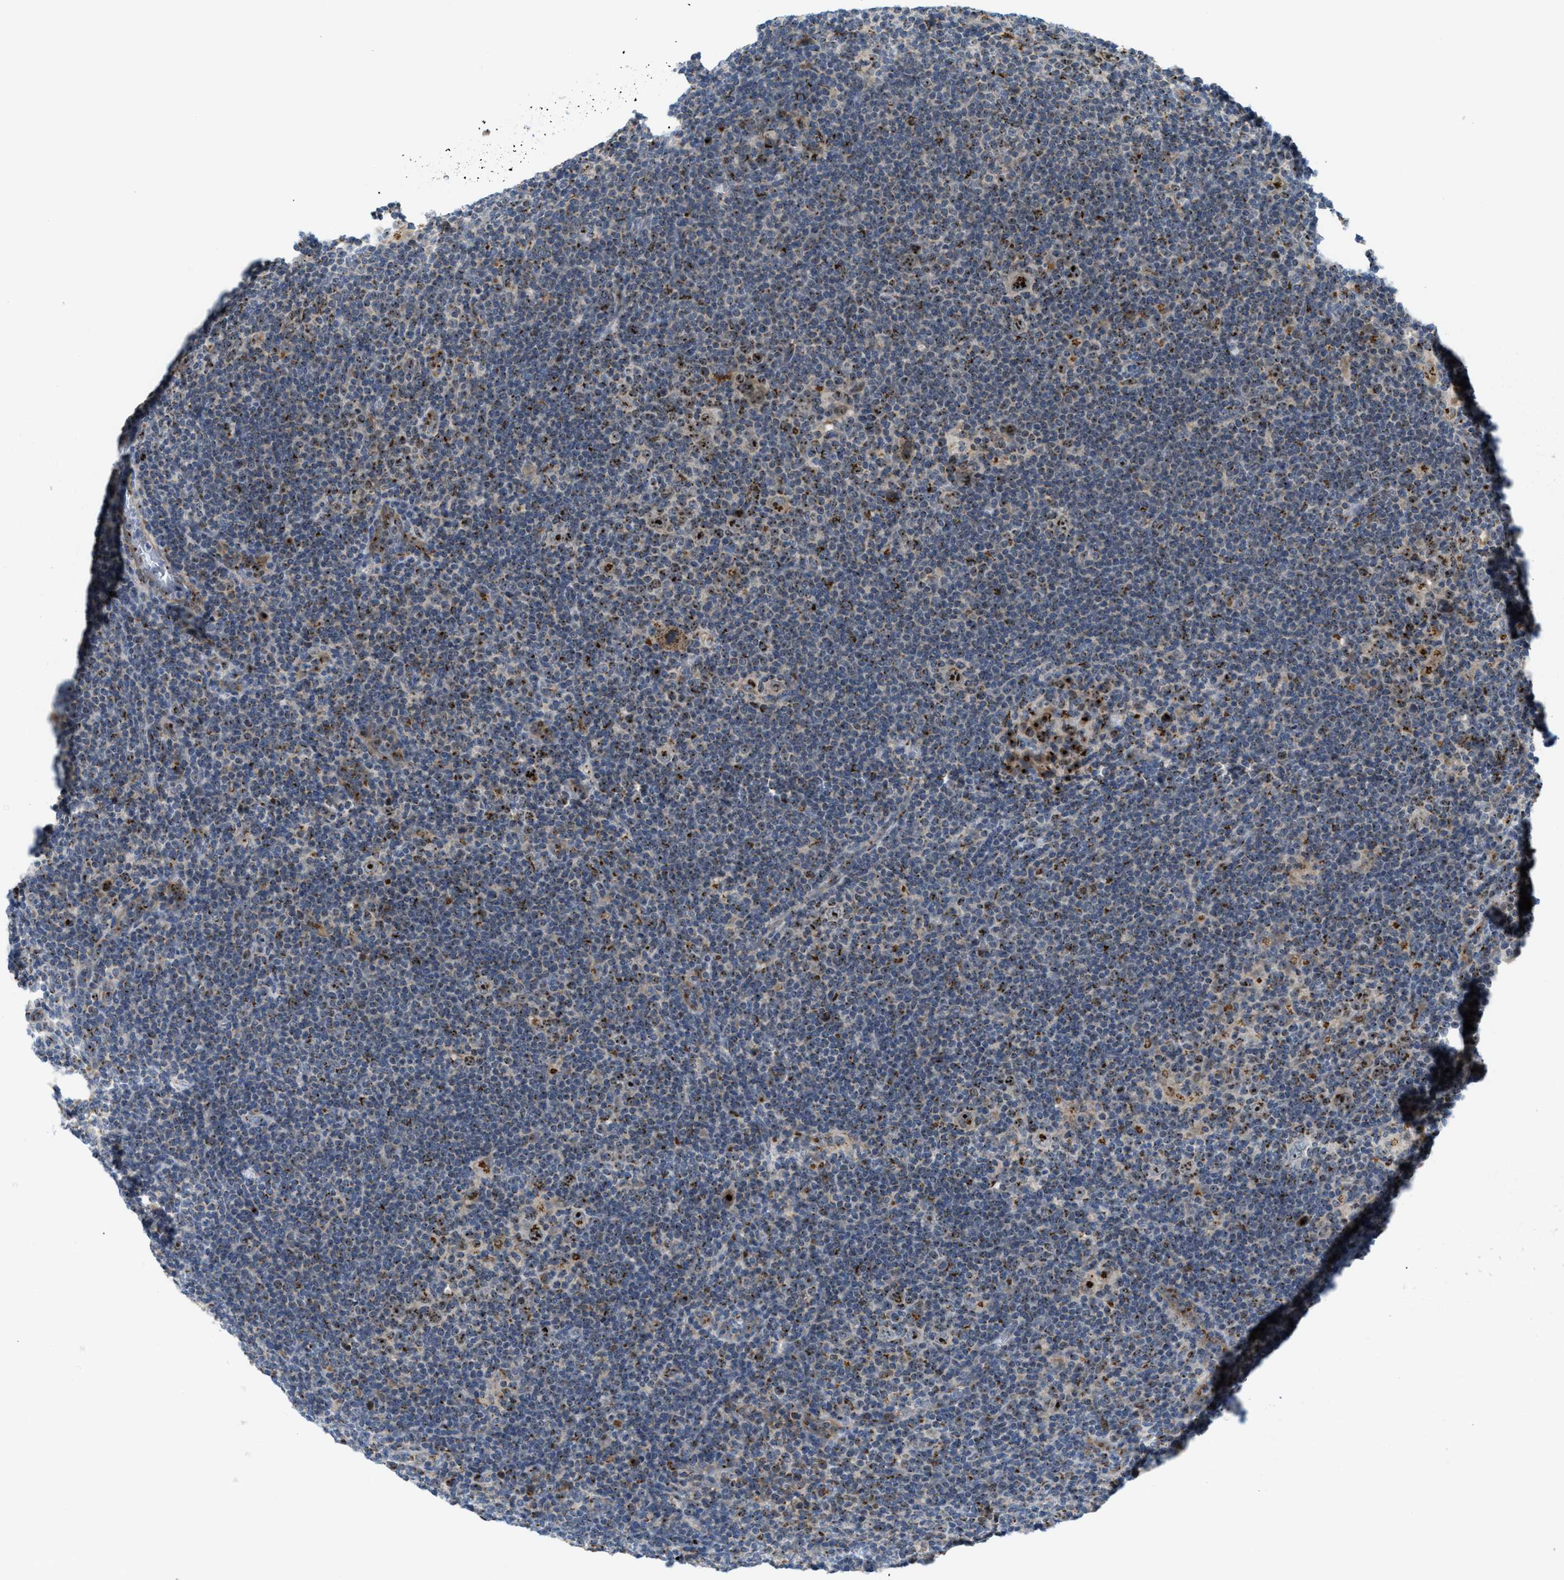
{"staining": {"intensity": "strong", "quantity": ">75%", "location": "cytoplasmic/membranous,nuclear"}, "tissue": "lymphoma", "cell_type": "Tumor cells", "image_type": "cancer", "snomed": [{"axis": "morphology", "description": "Hodgkin's disease, NOS"}, {"axis": "topography", "description": "Lymph node"}], "caption": "Hodgkin's disease was stained to show a protein in brown. There is high levels of strong cytoplasmic/membranous and nuclear staining in about >75% of tumor cells. Using DAB (brown) and hematoxylin (blue) stains, captured at high magnification using brightfield microscopy.", "gene": "SLC38A10", "patient": {"sex": "female", "age": 57}}